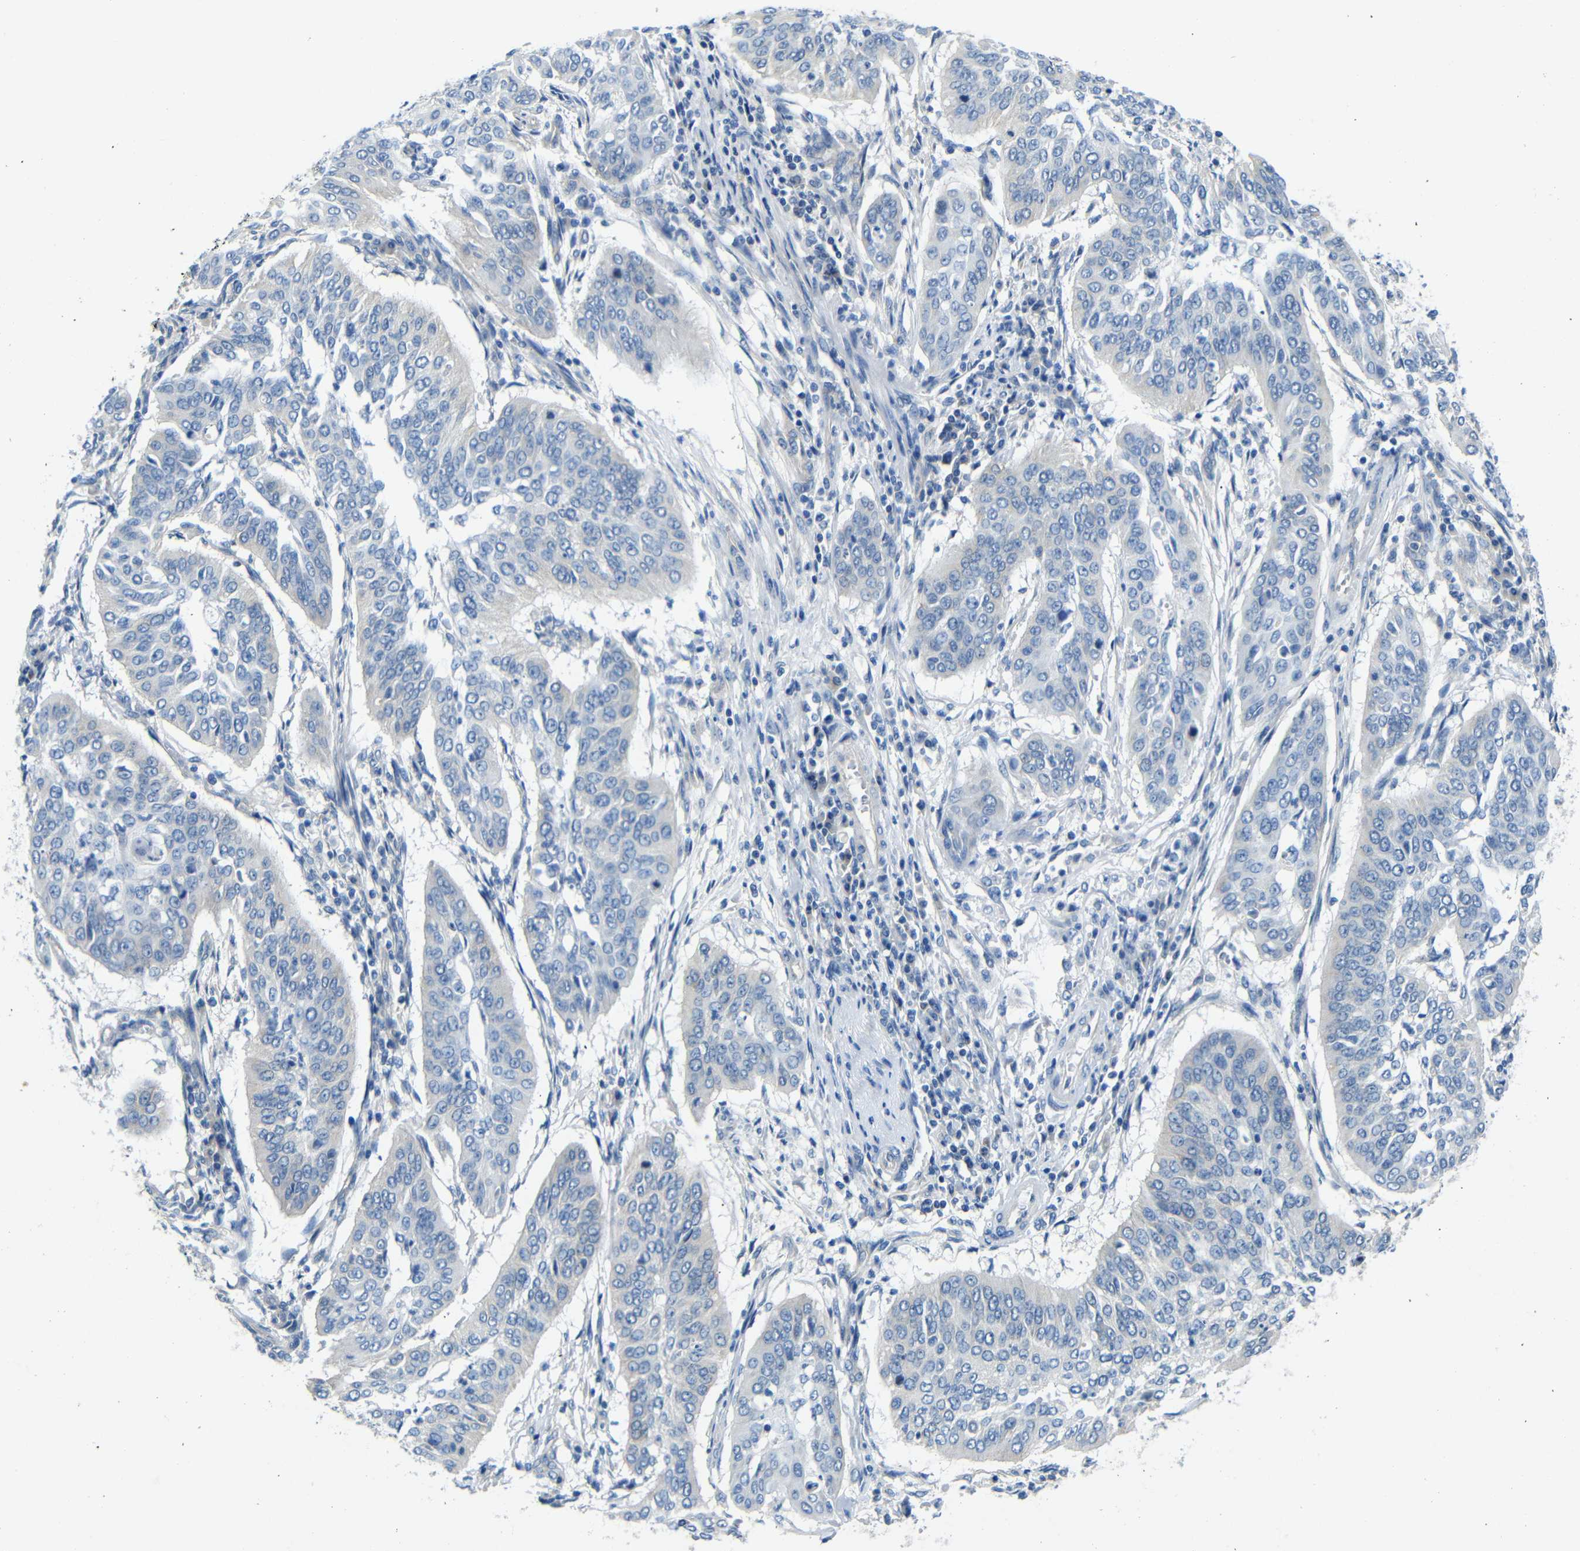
{"staining": {"intensity": "negative", "quantity": "none", "location": "none"}, "tissue": "cervical cancer", "cell_type": "Tumor cells", "image_type": "cancer", "snomed": [{"axis": "morphology", "description": "Normal tissue, NOS"}, {"axis": "morphology", "description": "Squamous cell carcinoma, NOS"}, {"axis": "topography", "description": "Cervix"}], "caption": "This is an IHC image of cervical cancer. There is no positivity in tumor cells.", "gene": "DCP1A", "patient": {"sex": "female", "age": 39}}